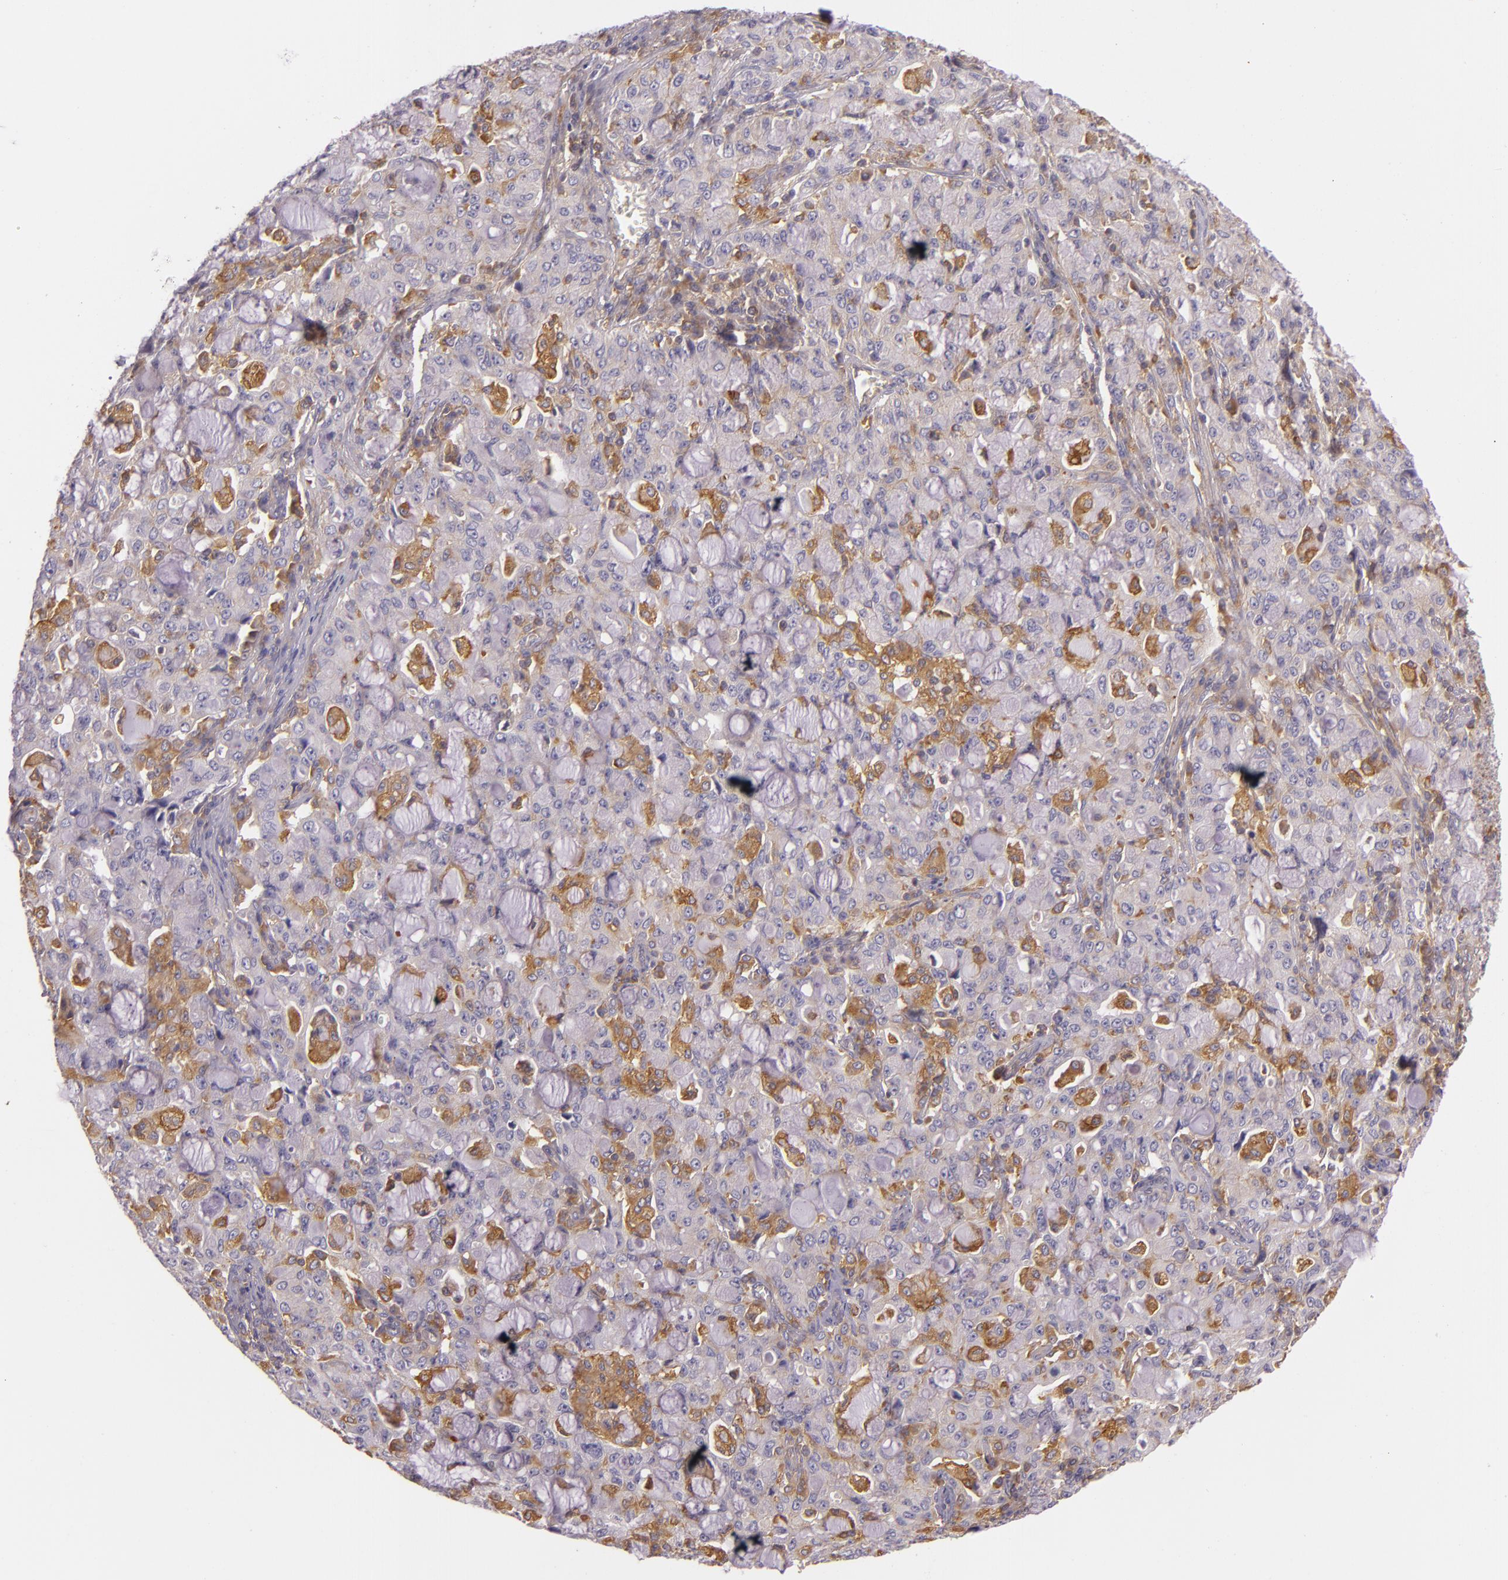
{"staining": {"intensity": "weak", "quantity": "25%-75%", "location": "cytoplasmic/membranous"}, "tissue": "lung cancer", "cell_type": "Tumor cells", "image_type": "cancer", "snomed": [{"axis": "morphology", "description": "Adenocarcinoma, NOS"}, {"axis": "topography", "description": "Lung"}], "caption": "Lung adenocarcinoma tissue reveals weak cytoplasmic/membranous staining in about 25%-75% of tumor cells, visualized by immunohistochemistry. (Brightfield microscopy of DAB IHC at high magnification).", "gene": "TLN1", "patient": {"sex": "female", "age": 44}}